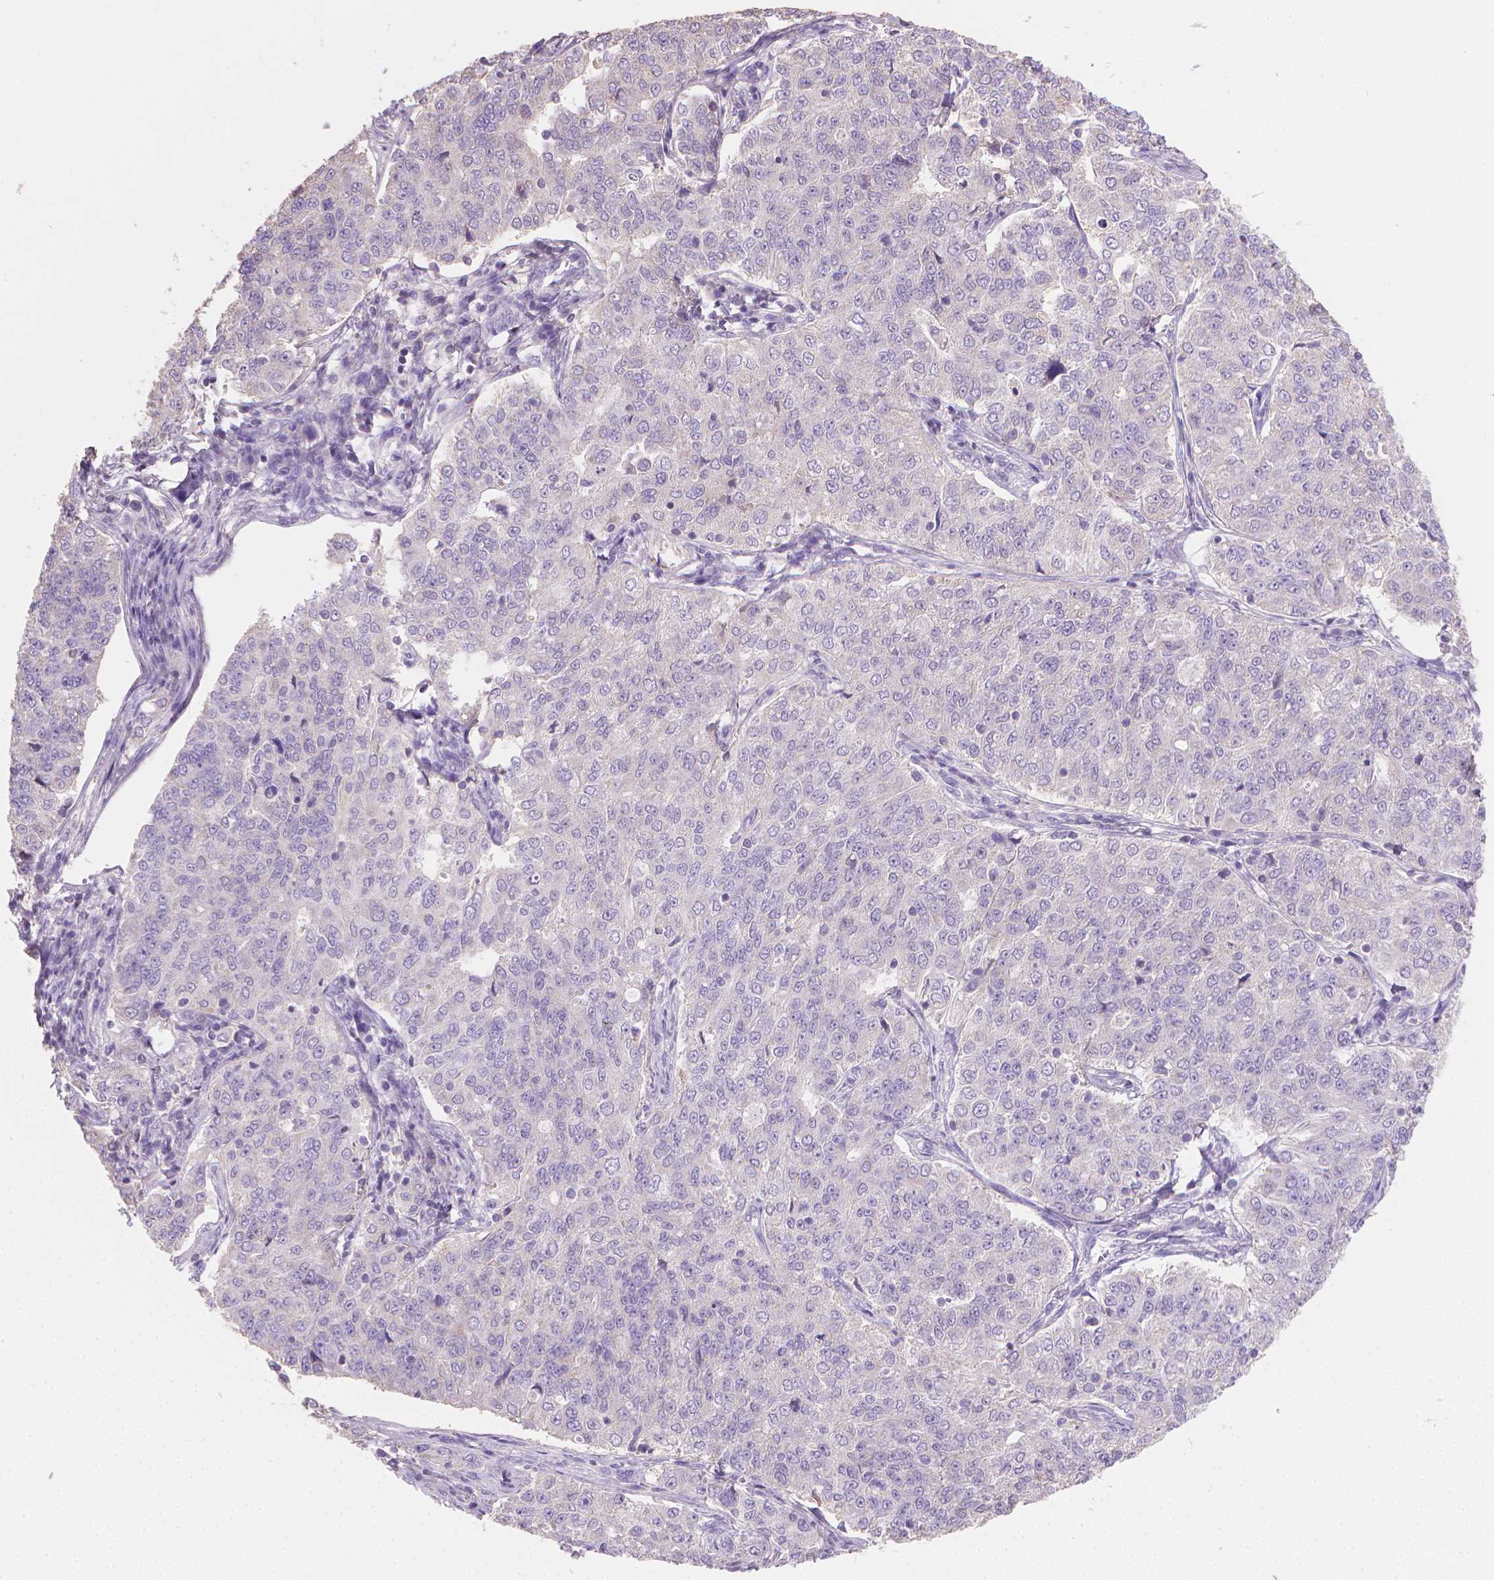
{"staining": {"intensity": "negative", "quantity": "none", "location": "none"}, "tissue": "endometrial cancer", "cell_type": "Tumor cells", "image_type": "cancer", "snomed": [{"axis": "morphology", "description": "Adenocarcinoma, NOS"}, {"axis": "topography", "description": "Endometrium"}], "caption": "This is an immunohistochemistry (IHC) image of human endometrial adenocarcinoma. There is no positivity in tumor cells.", "gene": "CATIP", "patient": {"sex": "female", "age": 43}}